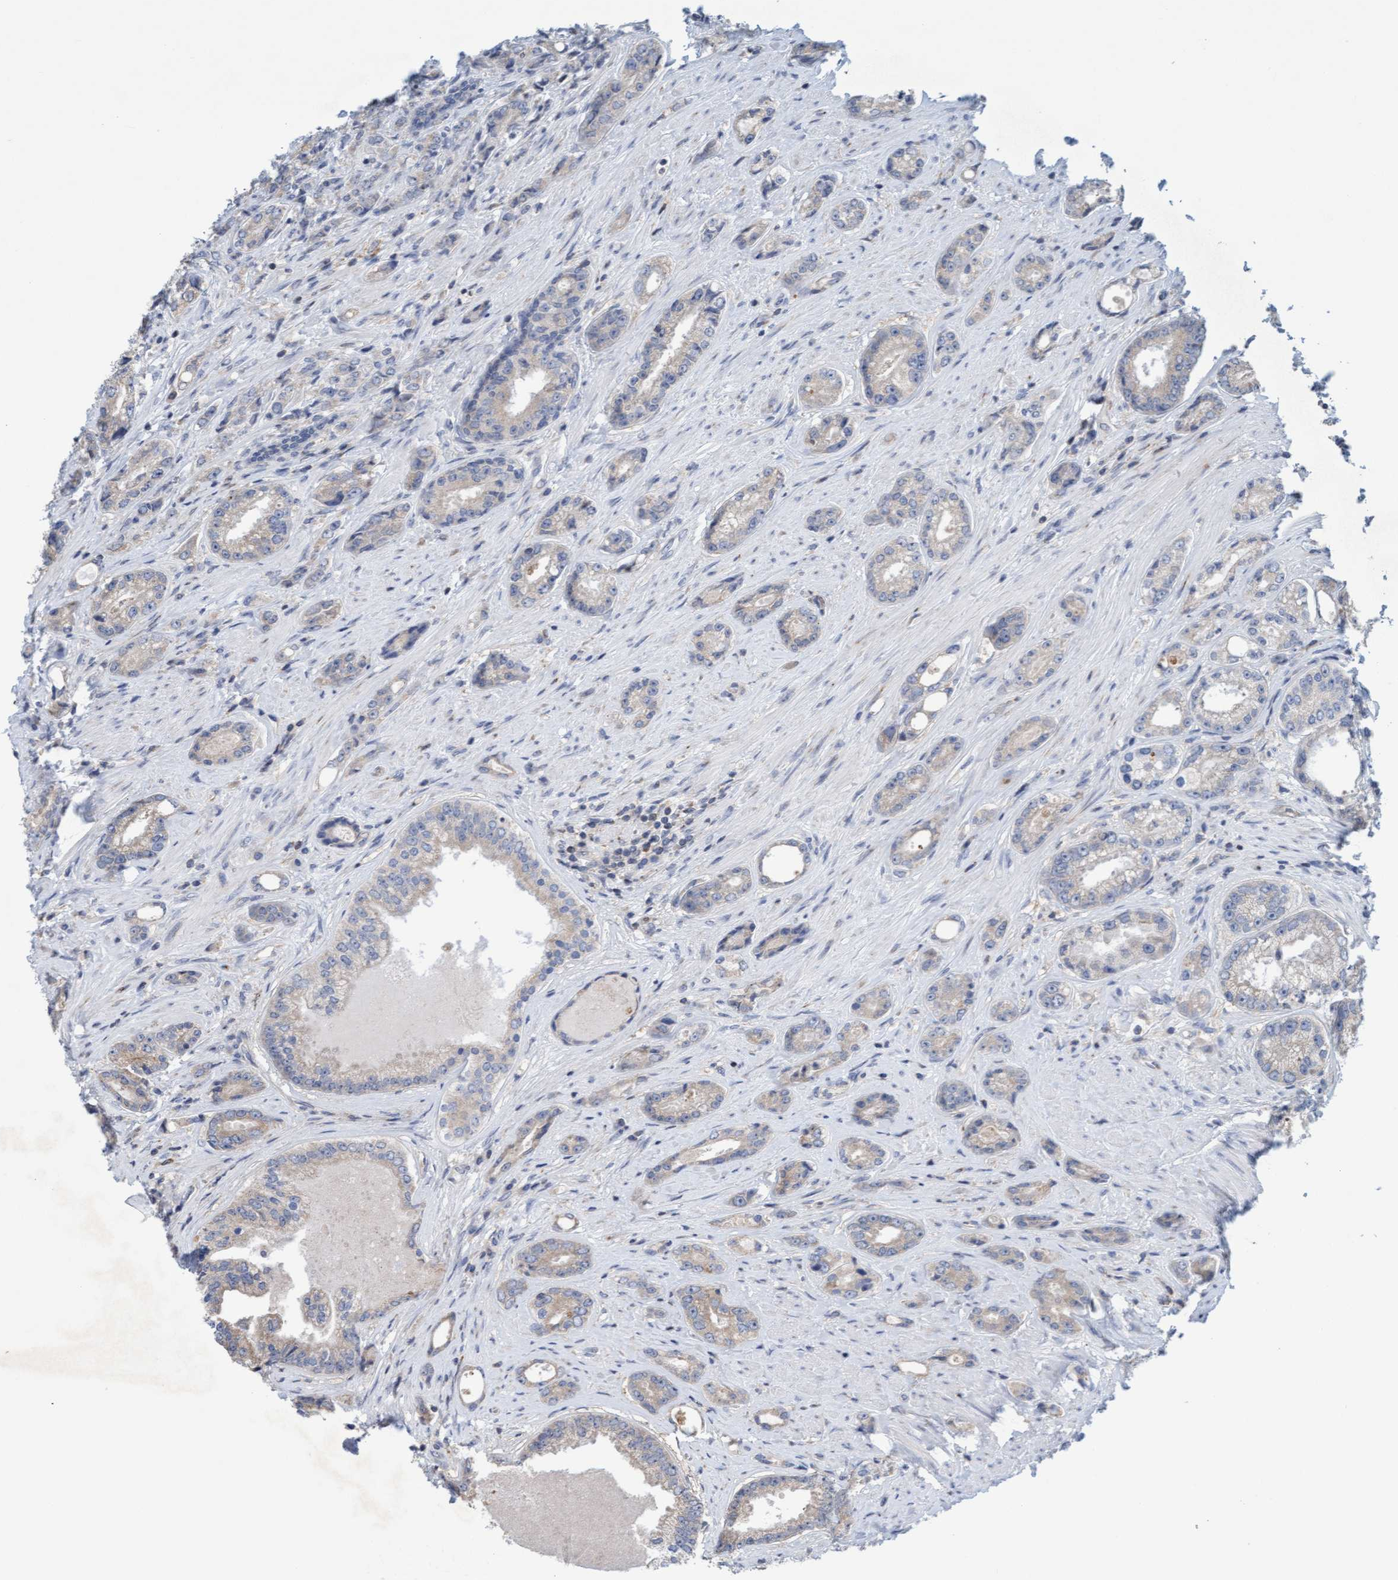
{"staining": {"intensity": "negative", "quantity": "none", "location": "none"}, "tissue": "prostate cancer", "cell_type": "Tumor cells", "image_type": "cancer", "snomed": [{"axis": "morphology", "description": "Adenocarcinoma, High grade"}, {"axis": "topography", "description": "Prostate"}], "caption": "The micrograph reveals no staining of tumor cells in prostate cancer (high-grade adenocarcinoma).", "gene": "SLC28A3", "patient": {"sex": "male", "age": 61}}